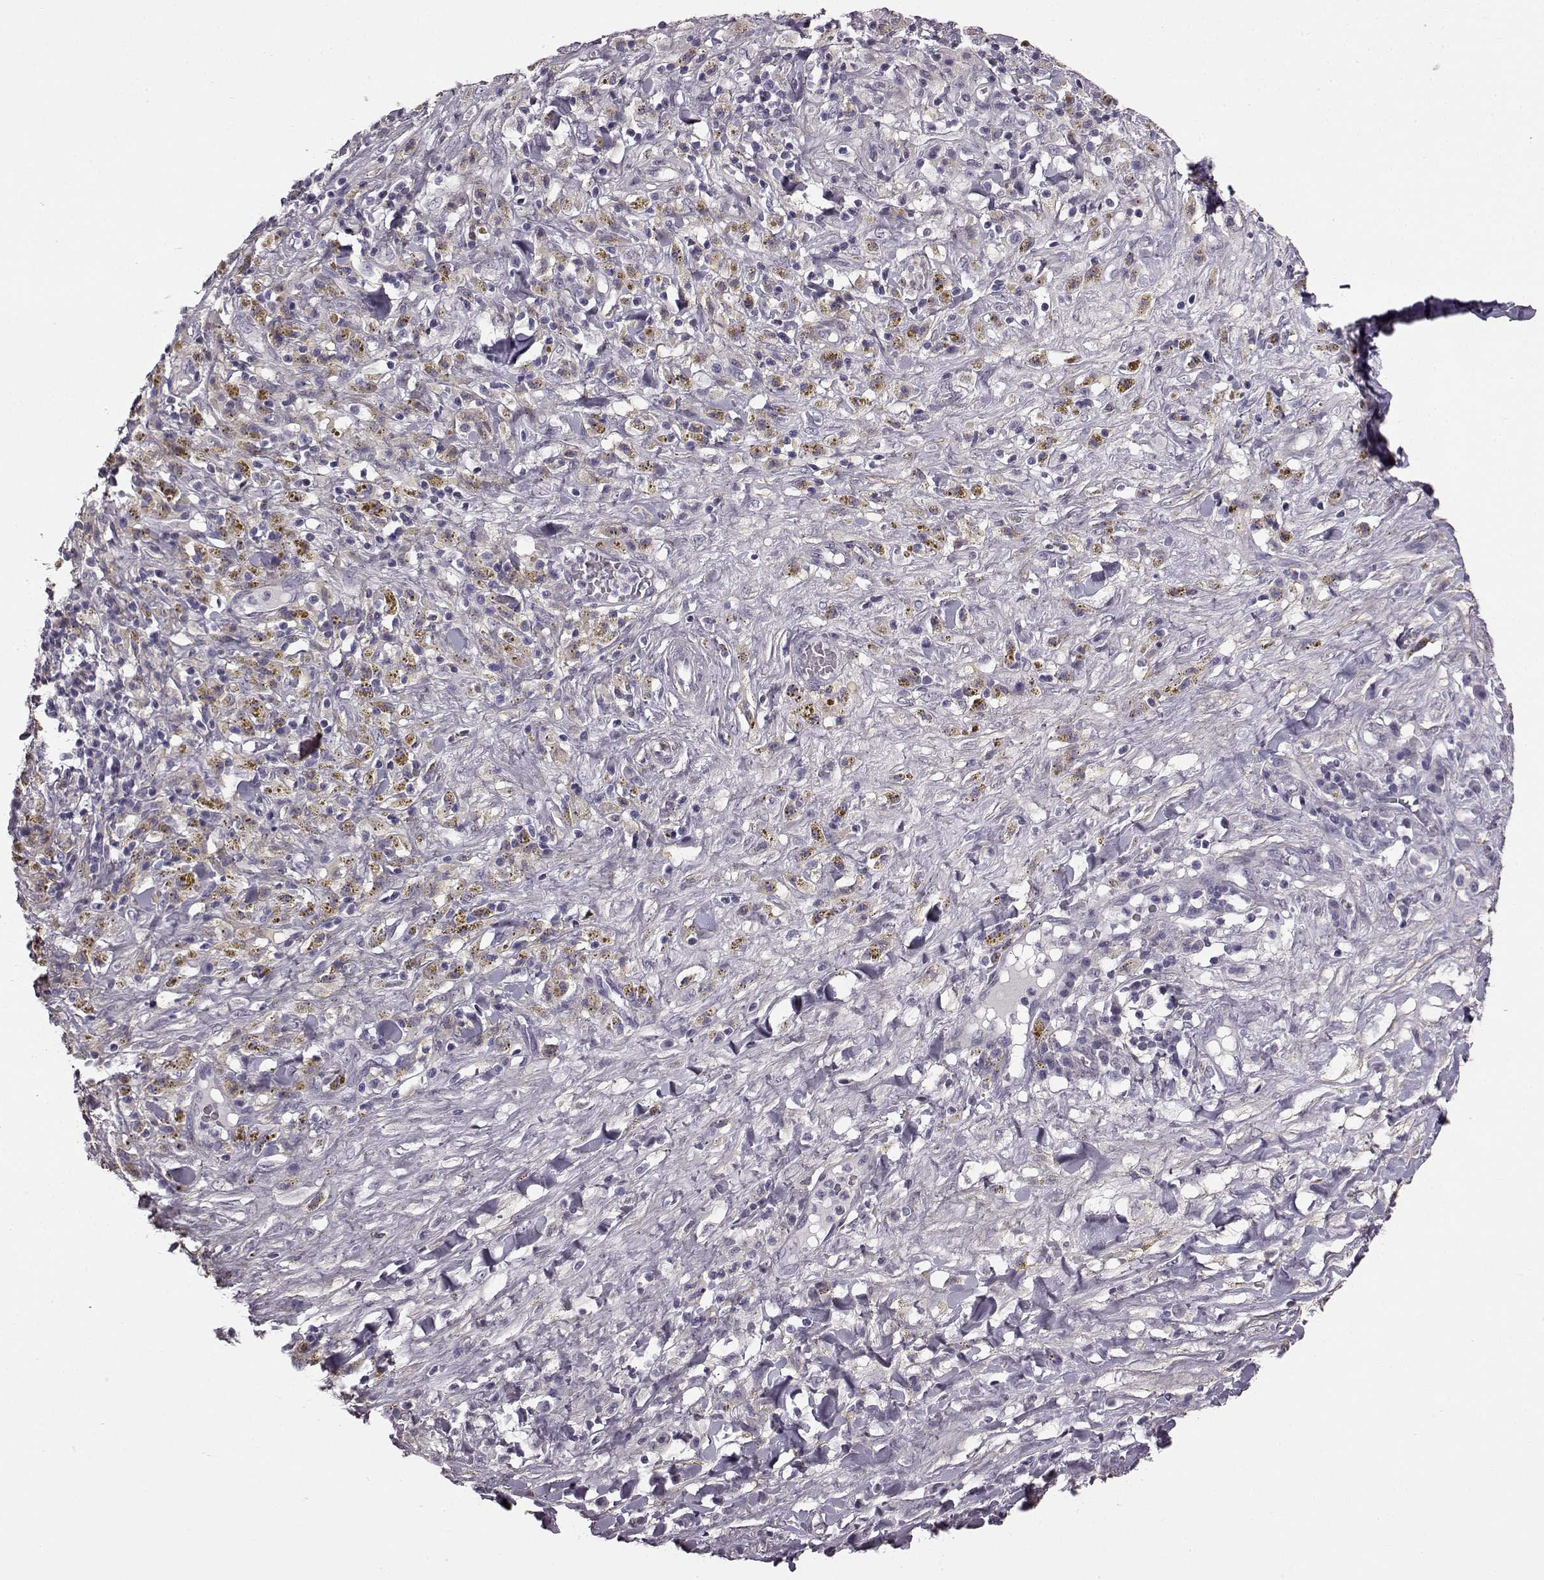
{"staining": {"intensity": "negative", "quantity": "none", "location": "none"}, "tissue": "melanoma", "cell_type": "Tumor cells", "image_type": "cancer", "snomed": [{"axis": "morphology", "description": "Malignant melanoma, NOS"}, {"axis": "topography", "description": "Skin"}], "caption": "A high-resolution histopathology image shows immunohistochemistry staining of malignant melanoma, which displays no significant expression in tumor cells.", "gene": "SLCO3A1", "patient": {"sex": "female", "age": 91}}